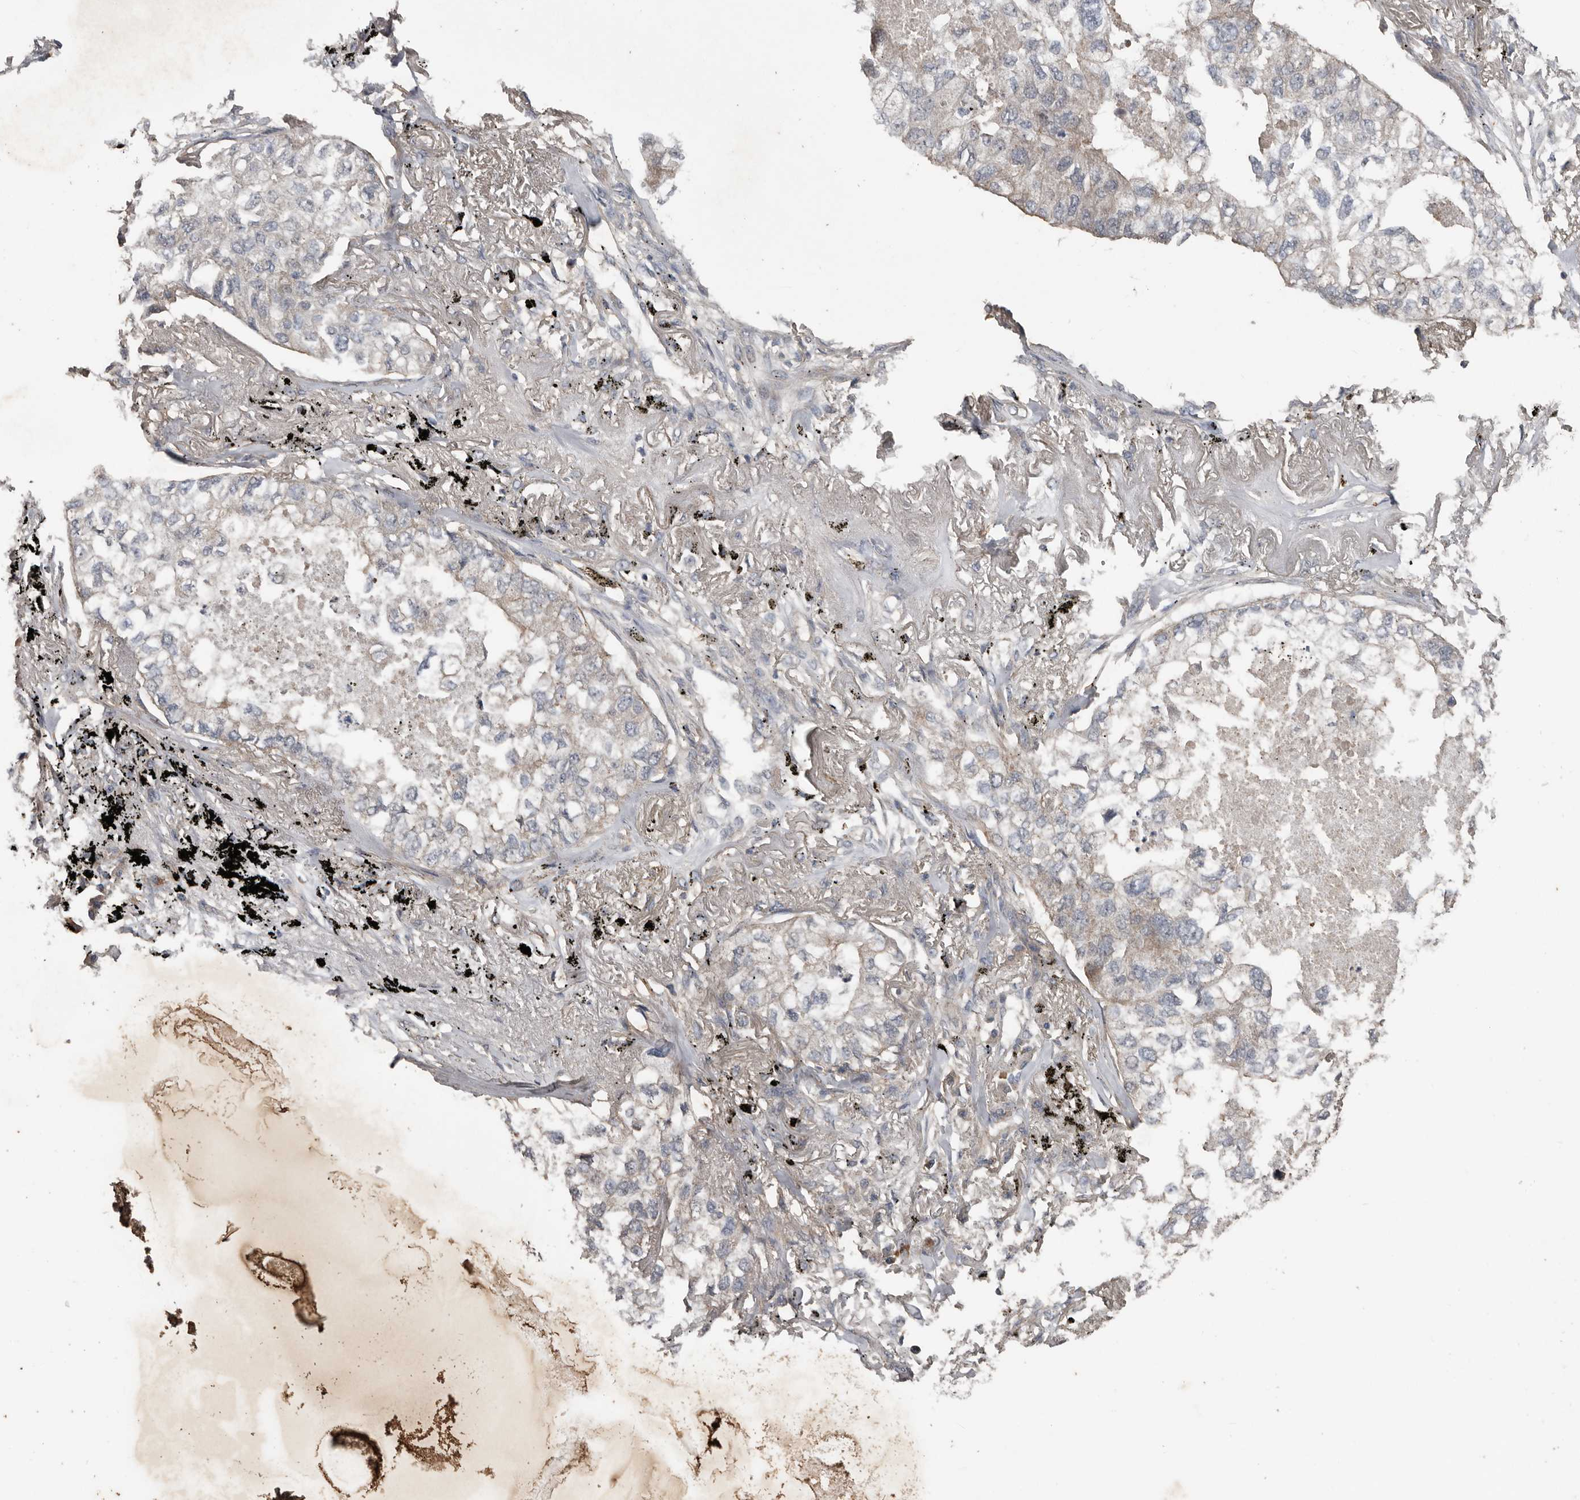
{"staining": {"intensity": "negative", "quantity": "none", "location": "none"}, "tissue": "lung cancer", "cell_type": "Tumor cells", "image_type": "cancer", "snomed": [{"axis": "morphology", "description": "Adenocarcinoma, NOS"}, {"axis": "topography", "description": "Lung"}], "caption": "A photomicrograph of human adenocarcinoma (lung) is negative for staining in tumor cells.", "gene": "HYAL4", "patient": {"sex": "male", "age": 65}}